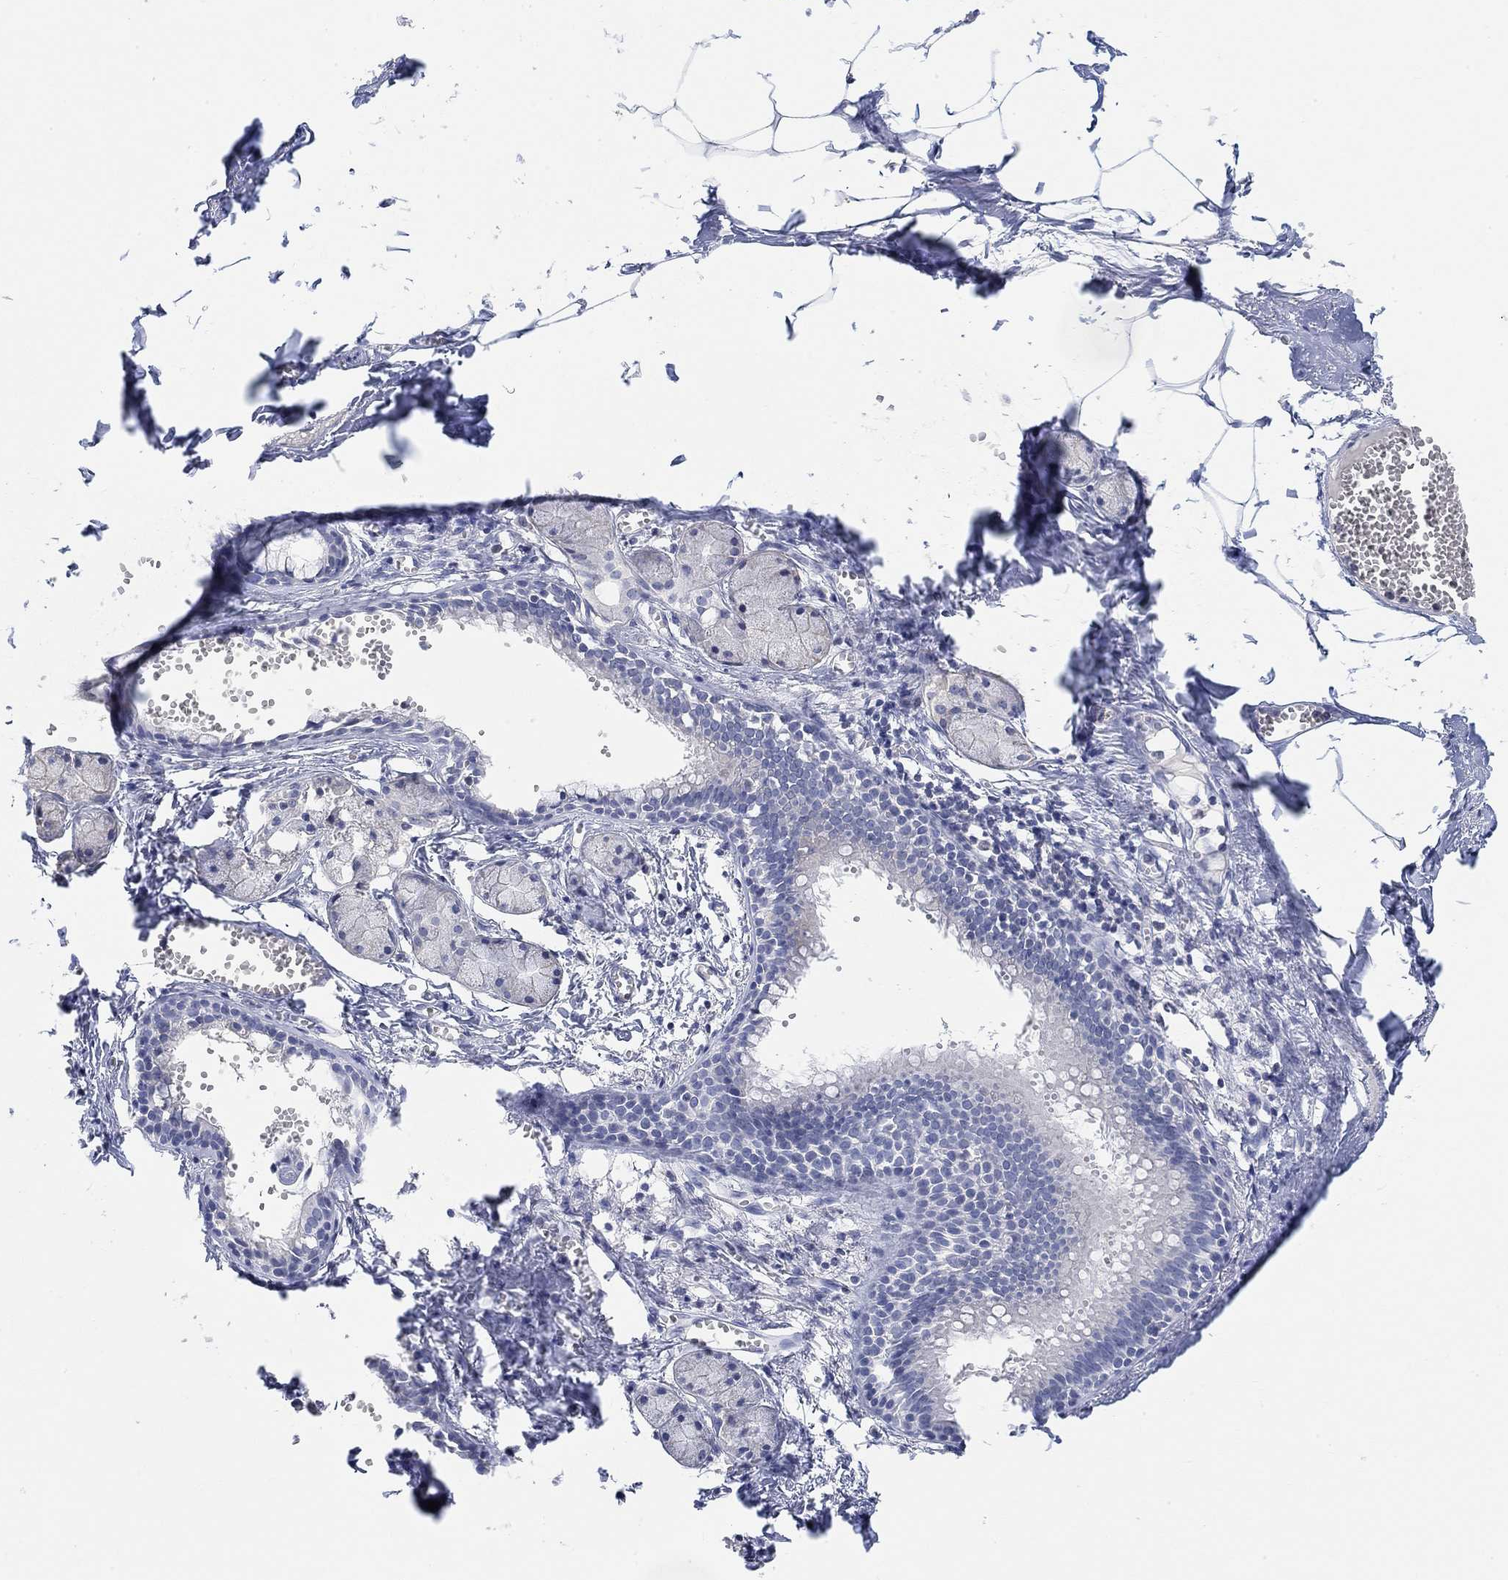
{"staining": {"intensity": "negative", "quantity": "none", "location": "none"}, "tissue": "adipose tissue", "cell_type": "Adipocytes", "image_type": "normal", "snomed": [{"axis": "morphology", "description": "Normal tissue, NOS"}, {"axis": "morphology", "description": "Squamous cell carcinoma, NOS"}, {"axis": "topography", "description": "Cartilage tissue"}, {"axis": "topography", "description": "Lung"}], "caption": "This is a photomicrograph of IHC staining of normal adipose tissue, which shows no positivity in adipocytes.", "gene": "ATP6V1E2", "patient": {"sex": "male", "age": 66}}